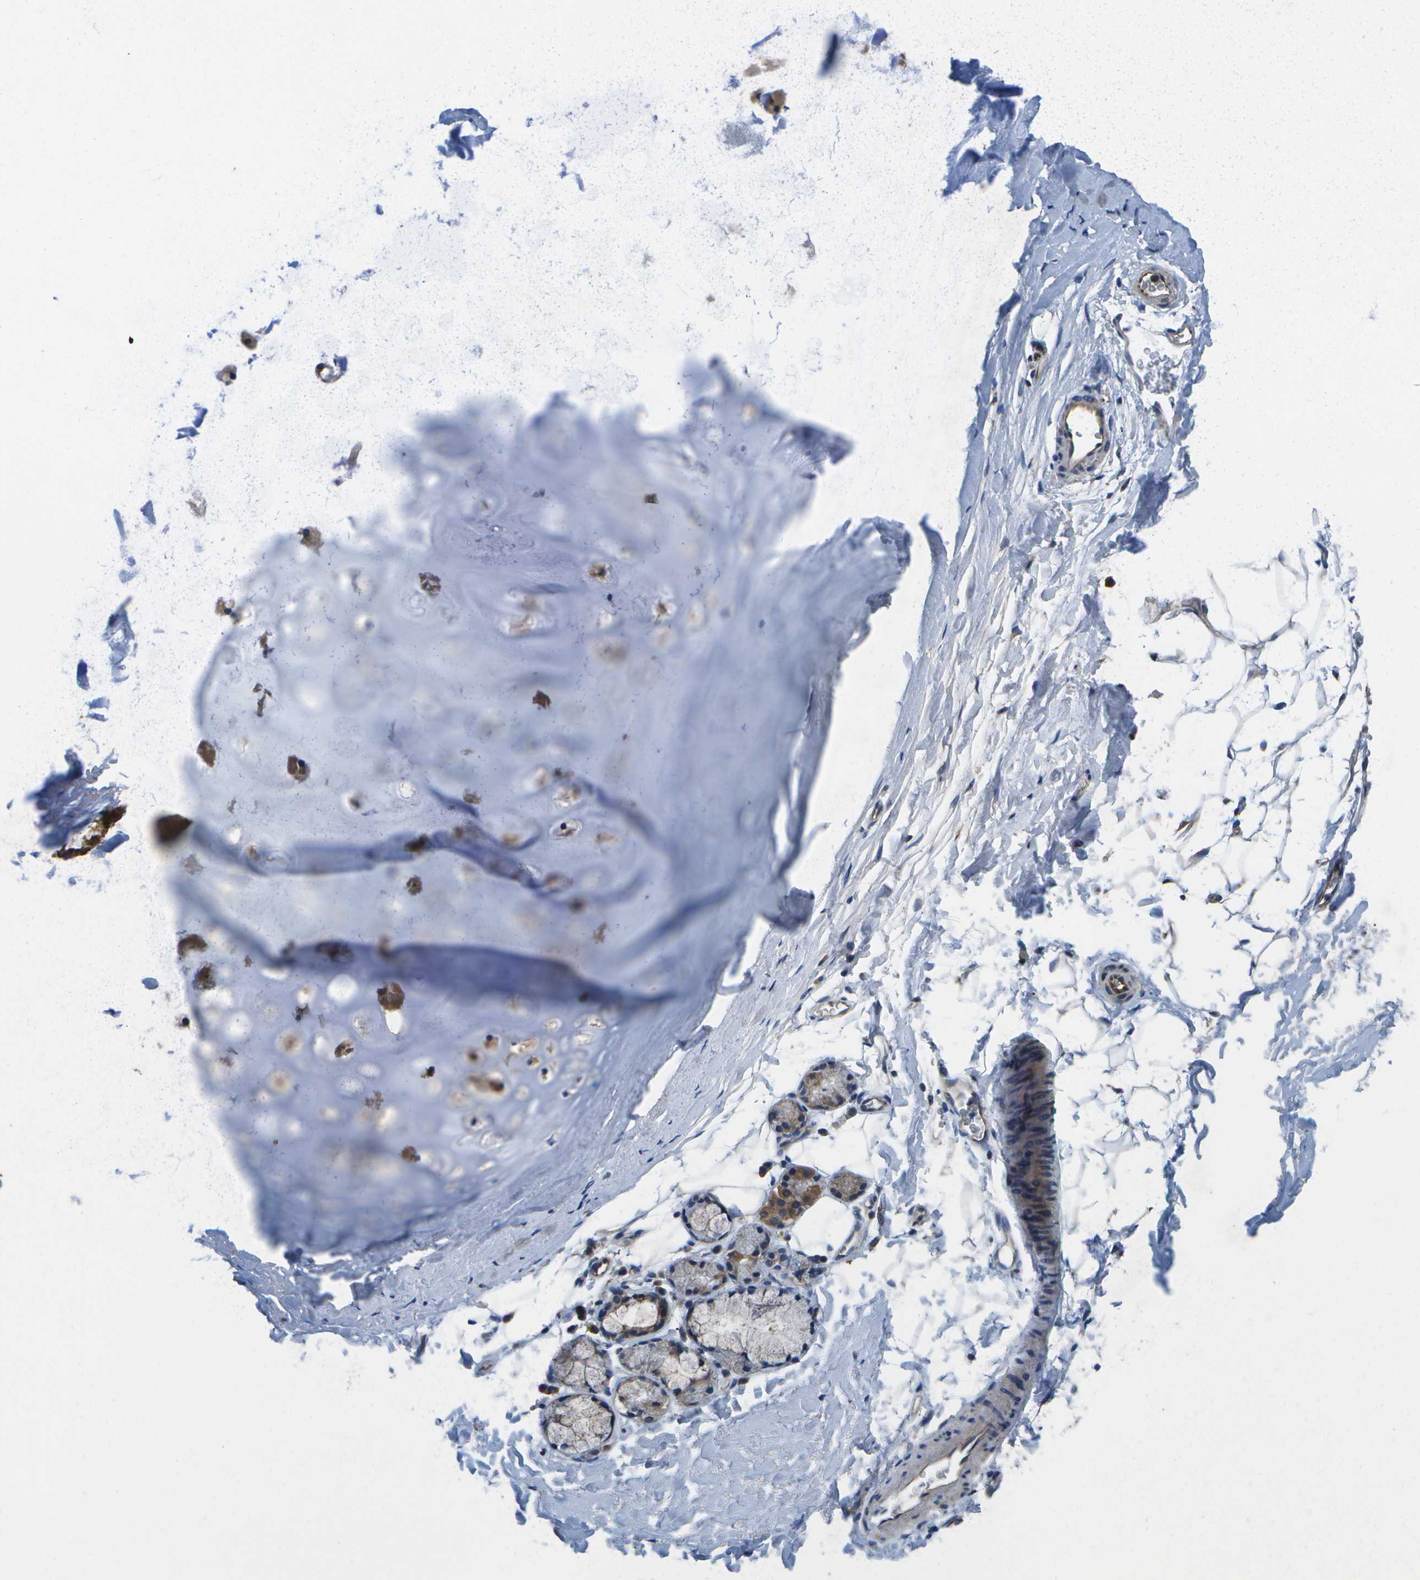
{"staining": {"intensity": "moderate", "quantity": ">75%", "location": "cytoplasmic/membranous"}, "tissue": "adipose tissue", "cell_type": "Adipocytes", "image_type": "normal", "snomed": [{"axis": "morphology", "description": "Normal tissue, NOS"}, {"axis": "topography", "description": "Cartilage tissue"}, {"axis": "topography", "description": "Bronchus"}], "caption": "Moderate cytoplasmic/membranous positivity is identified in approximately >75% of adipocytes in unremarkable adipose tissue.", "gene": "MVK", "patient": {"sex": "female", "age": 53}}